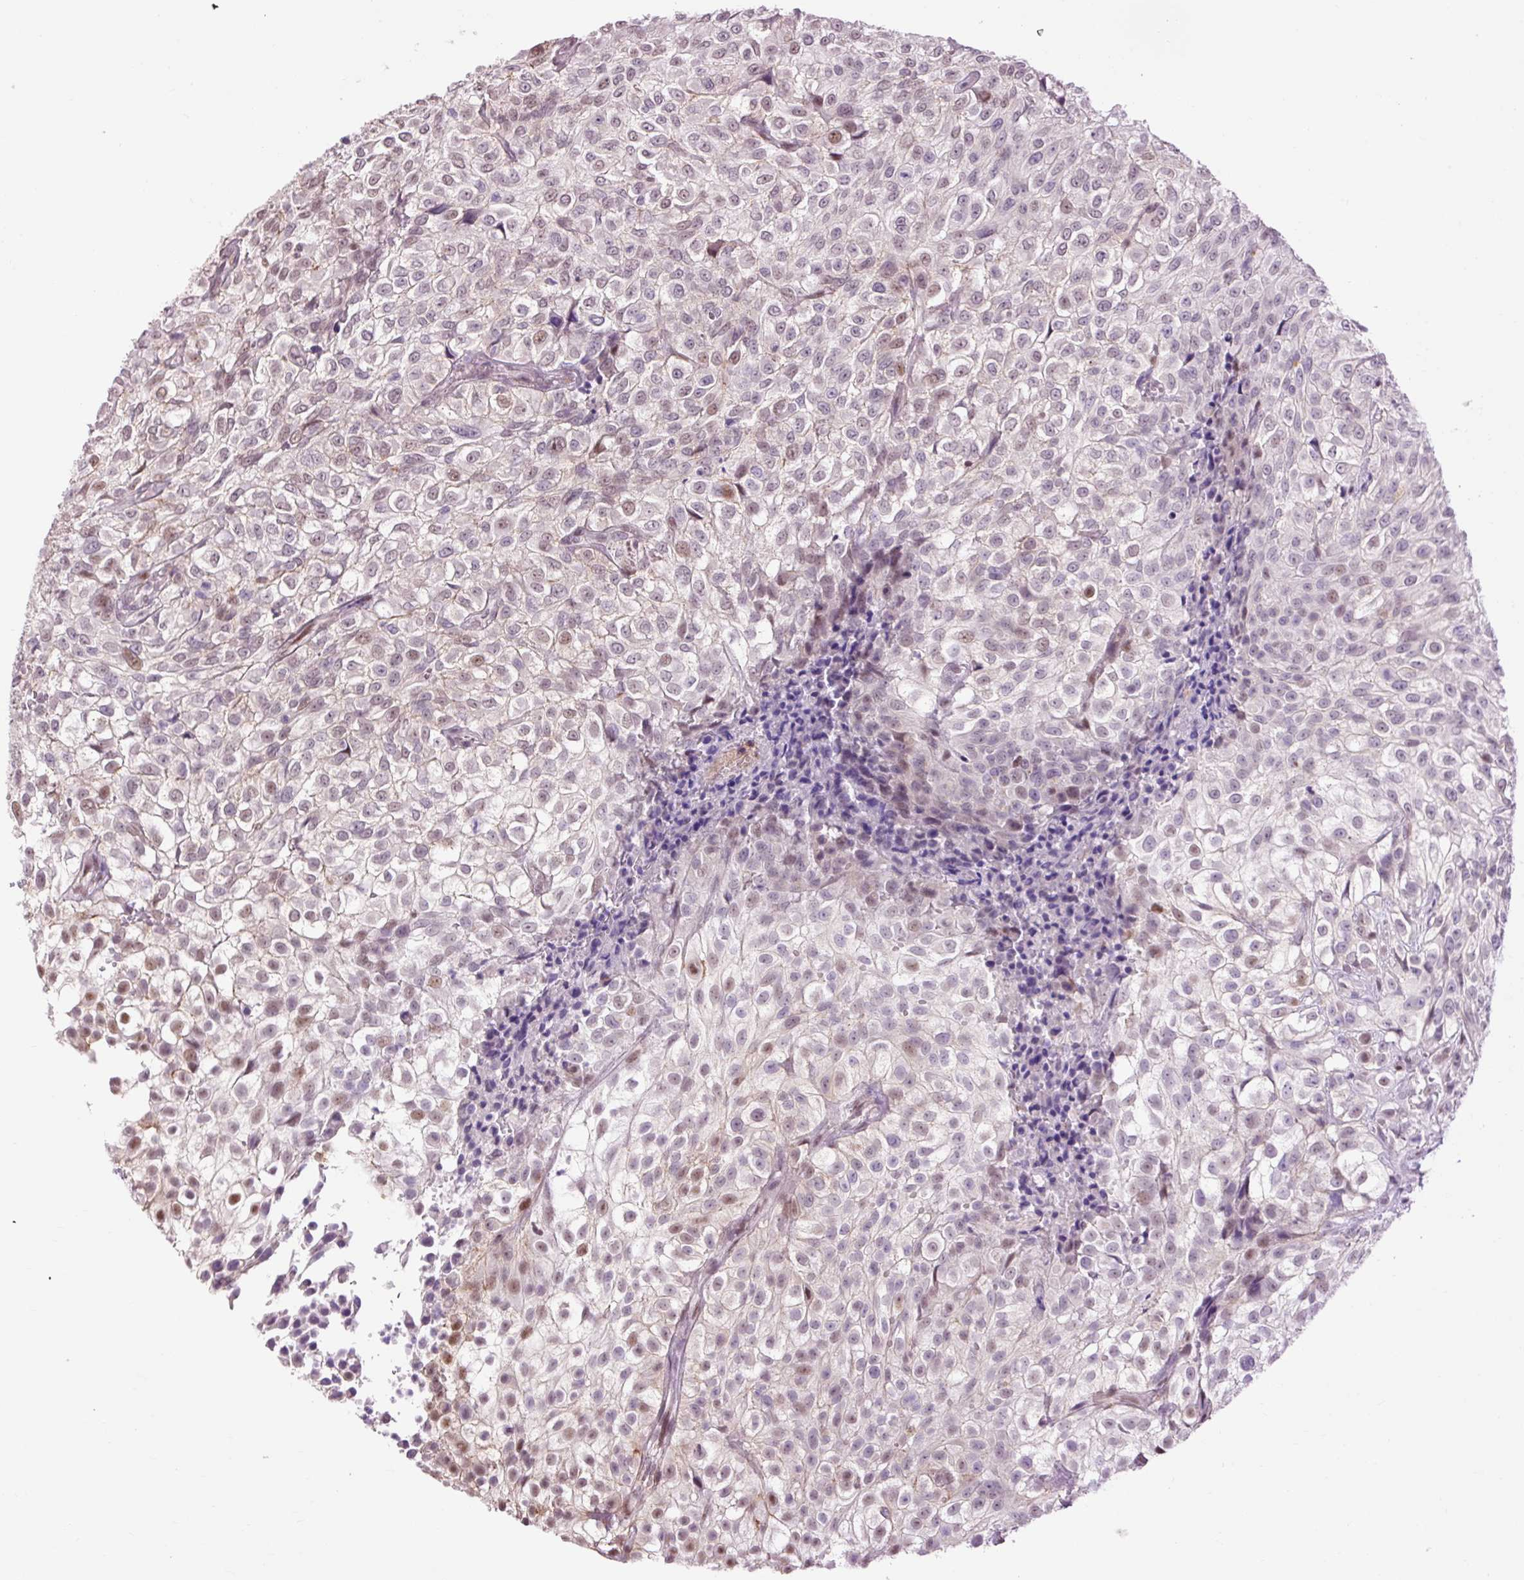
{"staining": {"intensity": "weak", "quantity": "25%-75%", "location": "nuclear"}, "tissue": "urothelial cancer", "cell_type": "Tumor cells", "image_type": "cancer", "snomed": [{"axis": "morphology", "description": "Urothelial carcinoma, High grade"}, {"axis": "topography", "description": "Urinary bladder"}], "caption": "Urothelial cancer tissue displays weak nuclear staining in about 25%-75% of tumor cells, visualized by immunohistochemistry.", "gene": "LY86", "patient": {"sex": "male", "age": 56}}